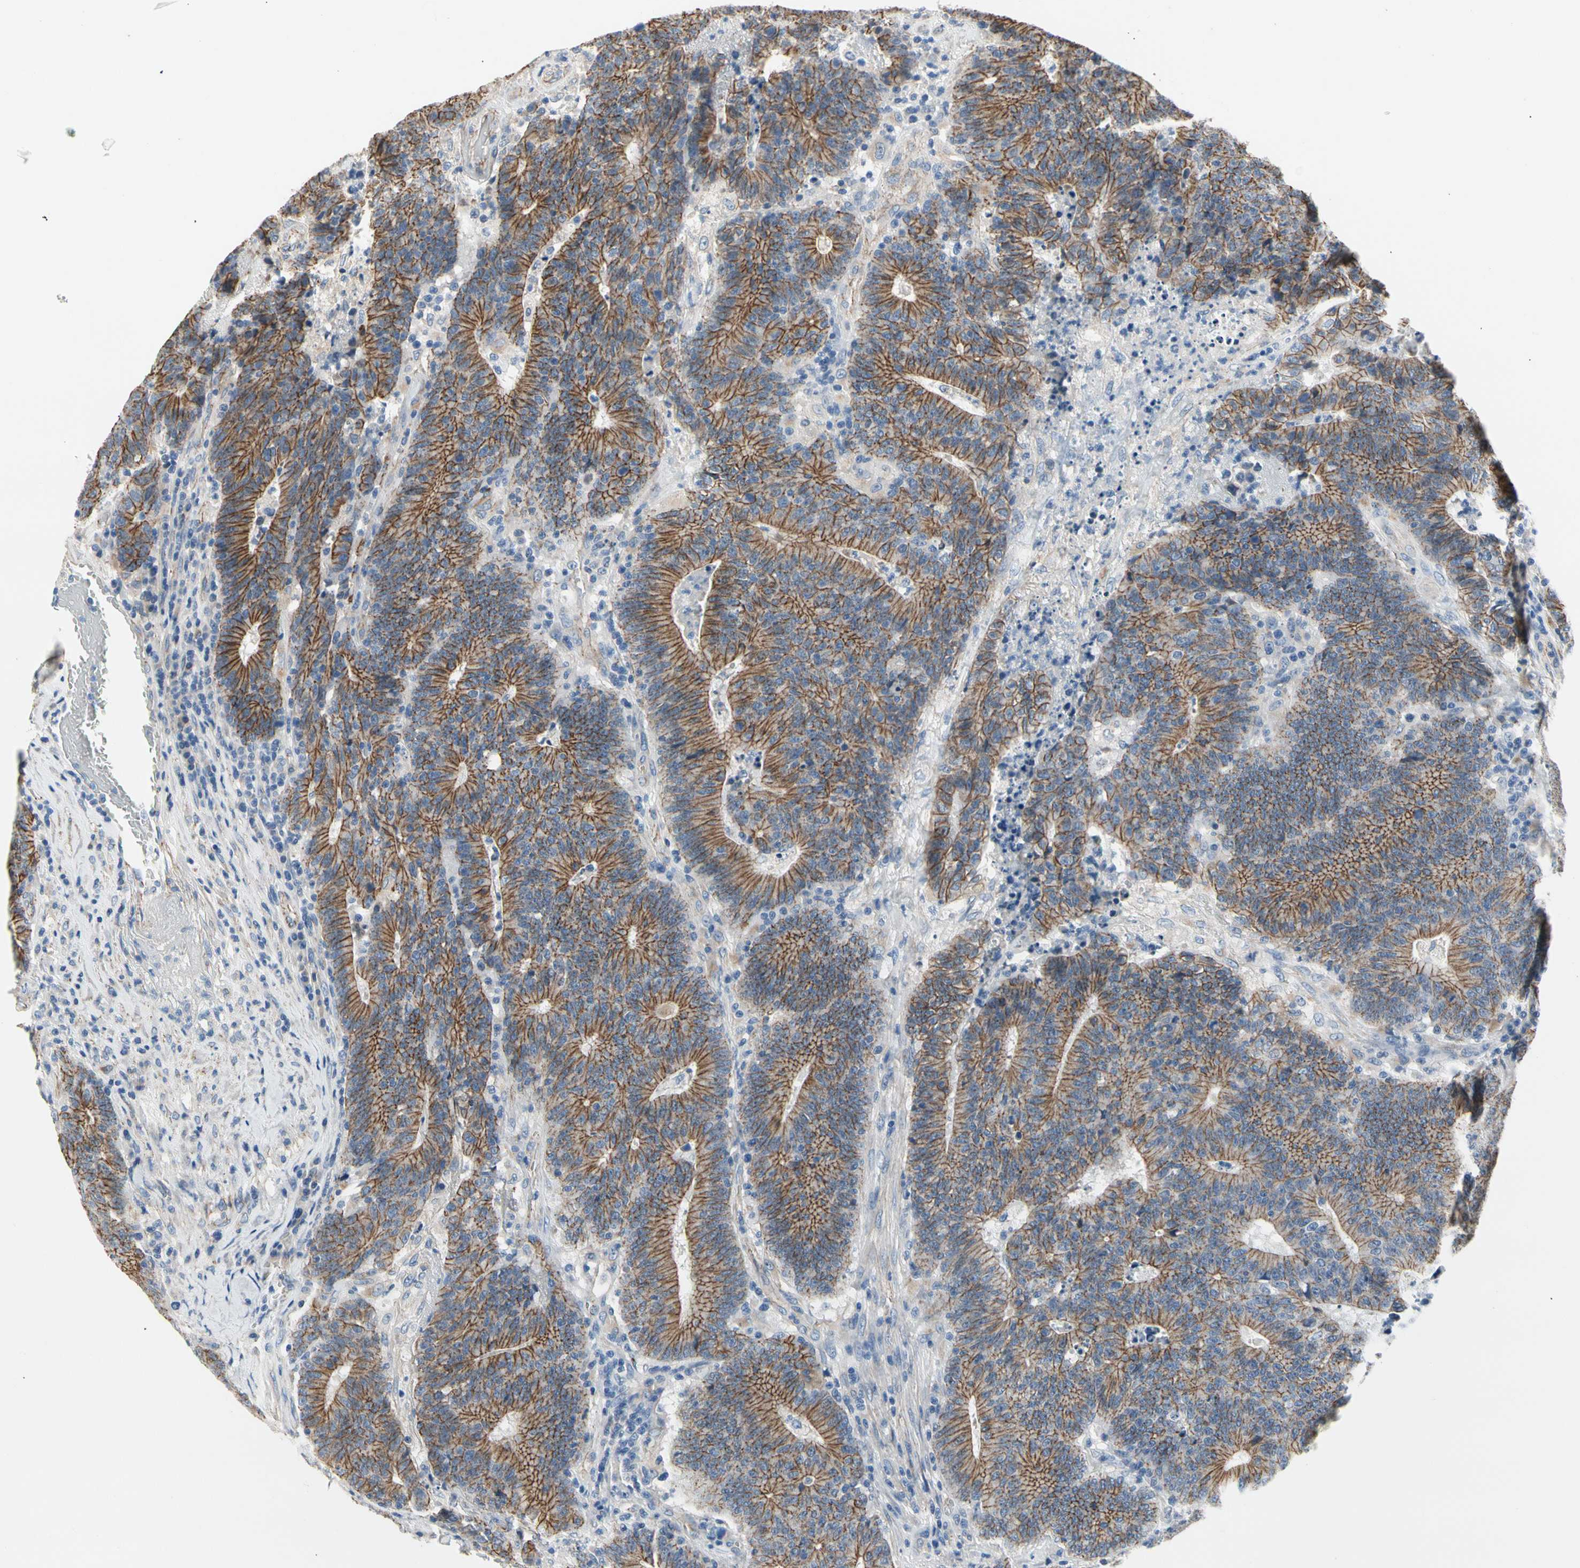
{"staining": {"intensity": "moderate", "quantity": "25%-75%", "location": "cytoplasmic/membranous"}, "tissue": "colorectal cancer", "cell_type": "Tumor cells", "image_type": "cancer", "snomed": [{"axis": "morphology", "description": "Normal tissue, NOS"}, {"axis": "morphology", "description": "Adenocarcinoma, NOS"}, {"axis": "topography", "description": "Colon"}], "caption": "High-magnification brightfield microscopy of colorectal cancer (adenocarcinoma) stained with DAB (3,3'-diaminobenzidine) (brown) and counterstained with hematoxylin (blue). tumor cells exhibit moderate cytoplasmic/membranous staining is present in about25%-75% of cells.", "gene": "LGR6", "patient": {"sex": "female", "age": 75}}